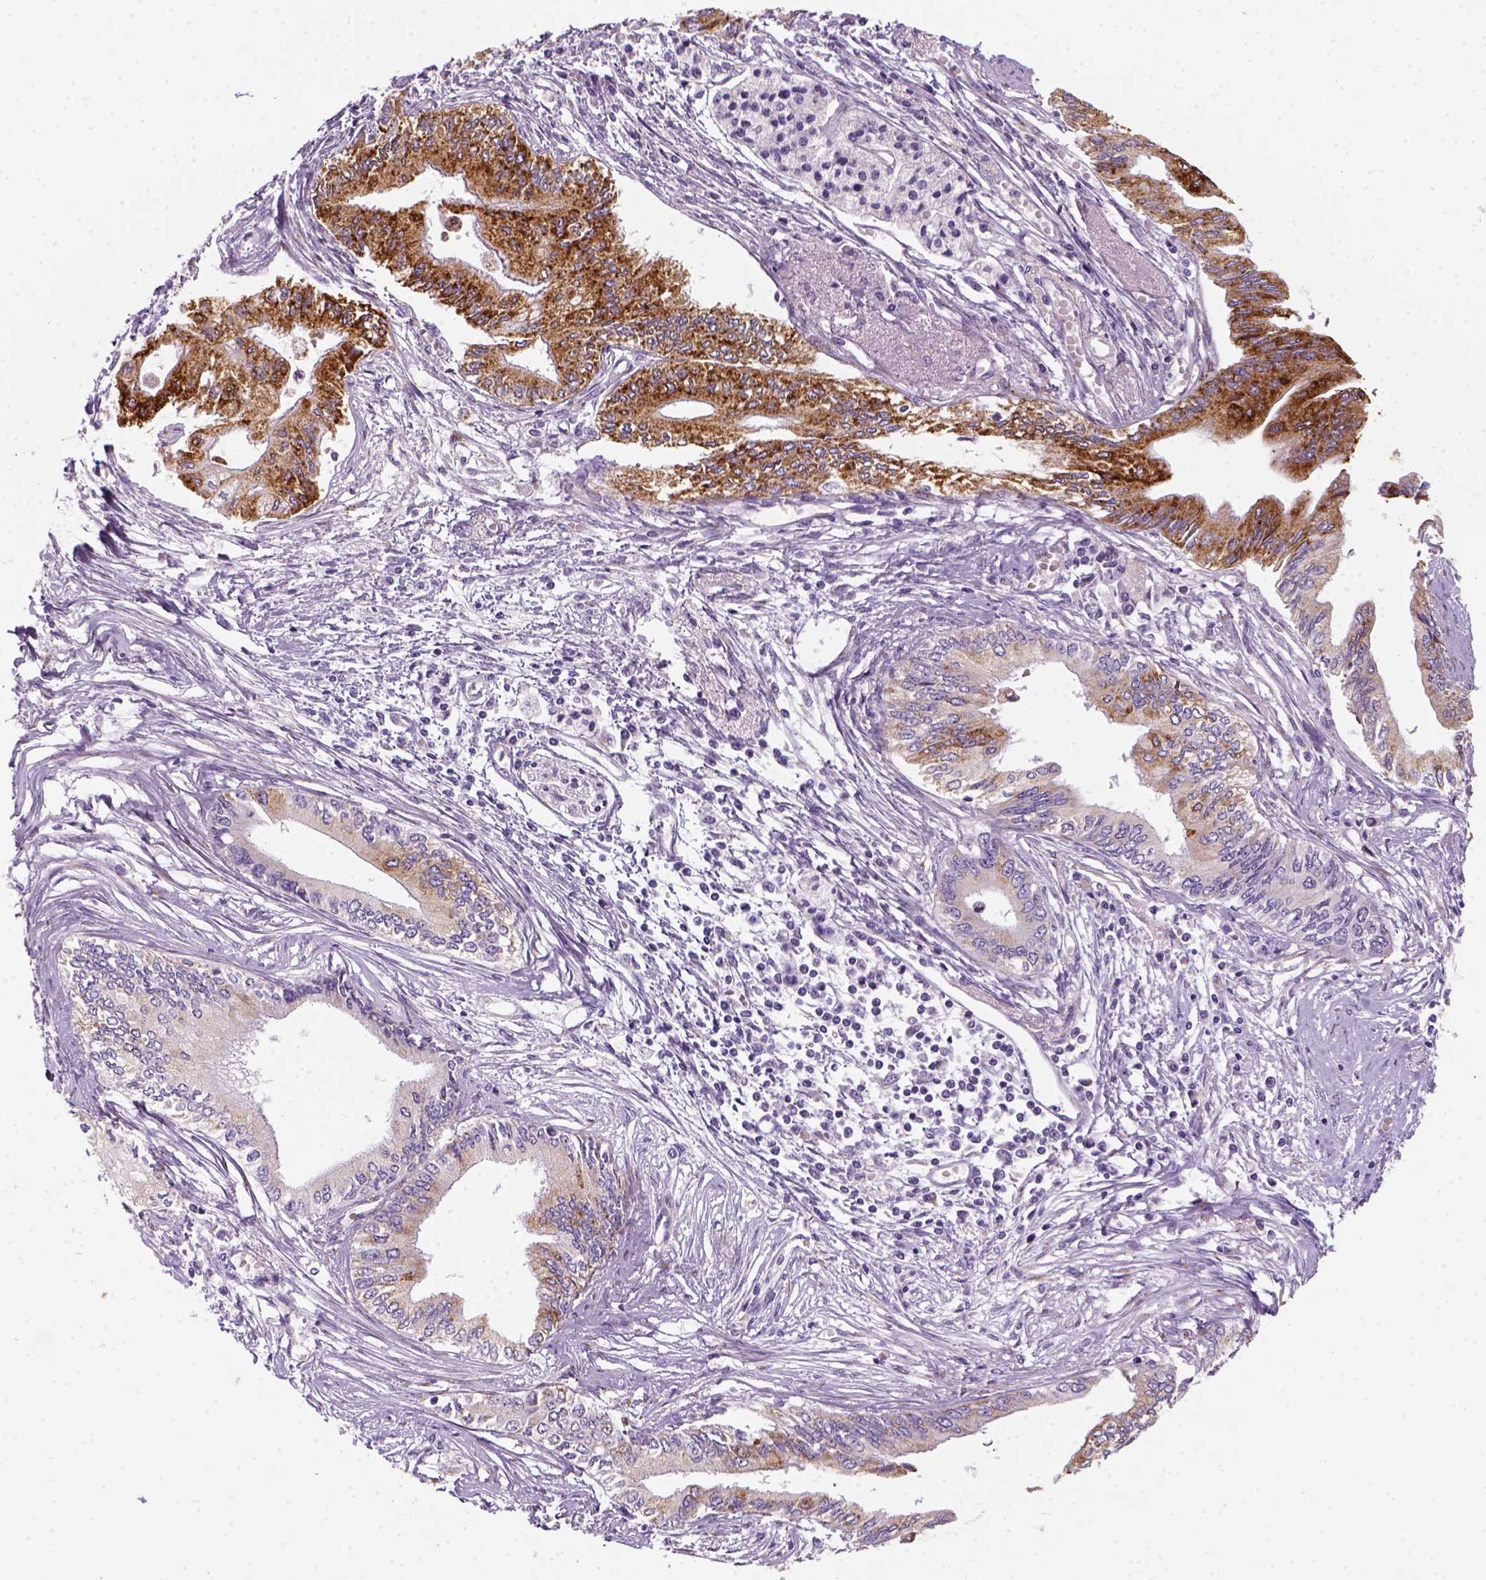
{"staining": {"intensity": "moderate", "quantity": ">75%", "location": "cytoplasmic/membranous"}, "tissue": "pancreatic cancer", "cell_type": "Tumor cells", "image_type": "cancer", "snomed": [{"axis": "morphology", "description": "Adenocarcinoma, NOS"}, {"axis": "topography", "description": "Pancreas"}], "caption": "High-power microscopy captured an immunohistochemistry (IHC) image of pancreatic cancer (adenocarcinoma), revealing moderate cytoplasmic/membranous staining in about >75% of tumor cells.", "gene": "CES2", "patient": {"sex": "female", "age": 61}}